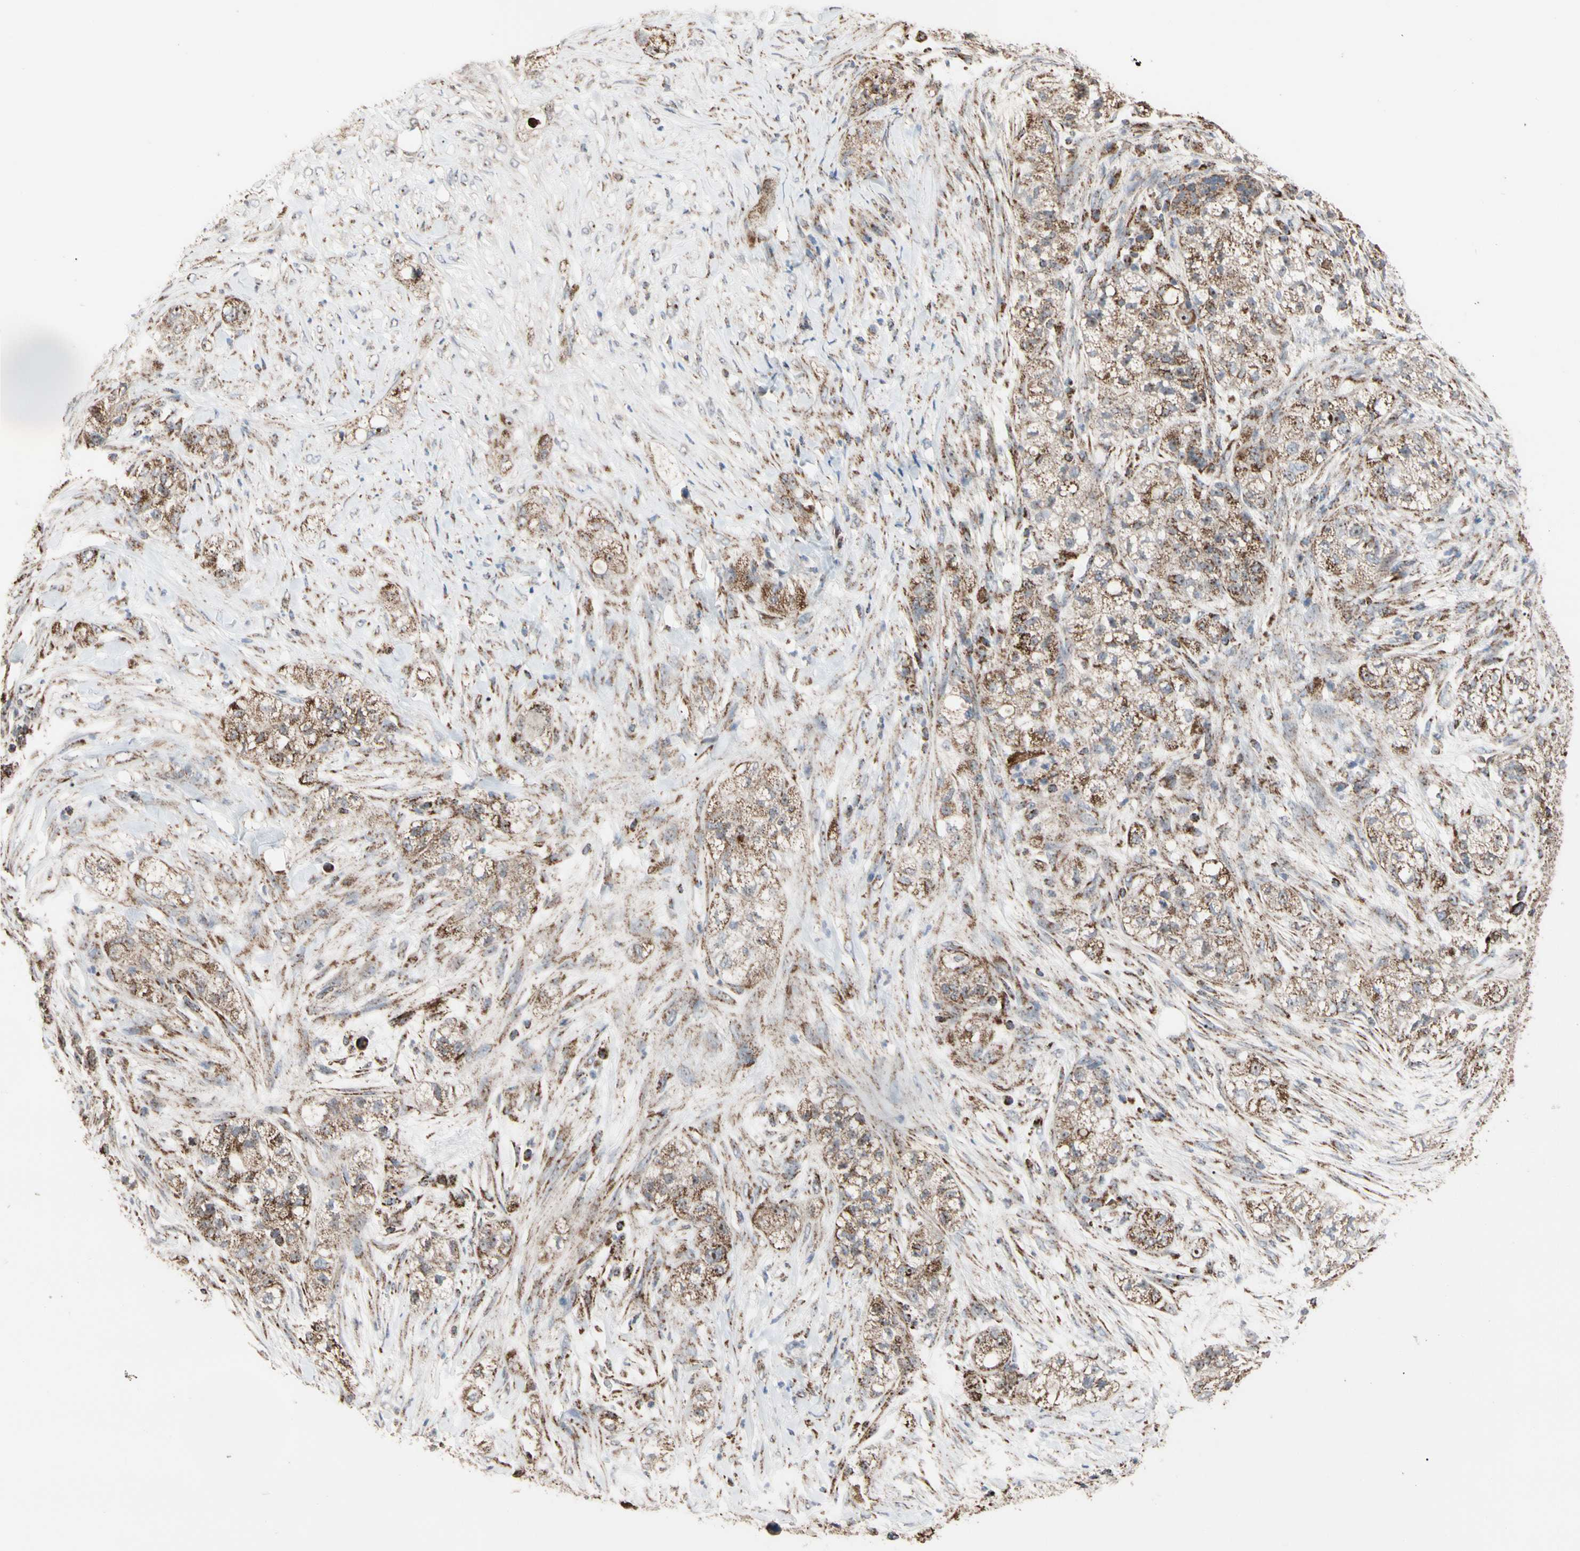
{"staining": {"intensity": "strong", "quantity": ">75%", "location": "cytoplasmic/membranous,nuclear"}, "tissue": "pancreatic cancer", "cell_type": "Tumor cells", "image_type": "cancer", "snomed": [{"axis": "morphology", "description": "Adenocarcinoma, NOS"}, {"axis": "topography", "description": "Pancreas"}], "caption": "Pancreatic cancer (adenocarcinoma) stained with DAB (3,3'-diaminobenzidine) immunohistochemistry (IHC) exhibits high levels of strong cytoplasmic/membranous and nuclear staining in approximately >75% of tumor cells. (DAB IHC, brown staining for protein, blue staining for nuclei).", "gene": "FAM110B", "patient": {"sex": "female", "age": 78}}